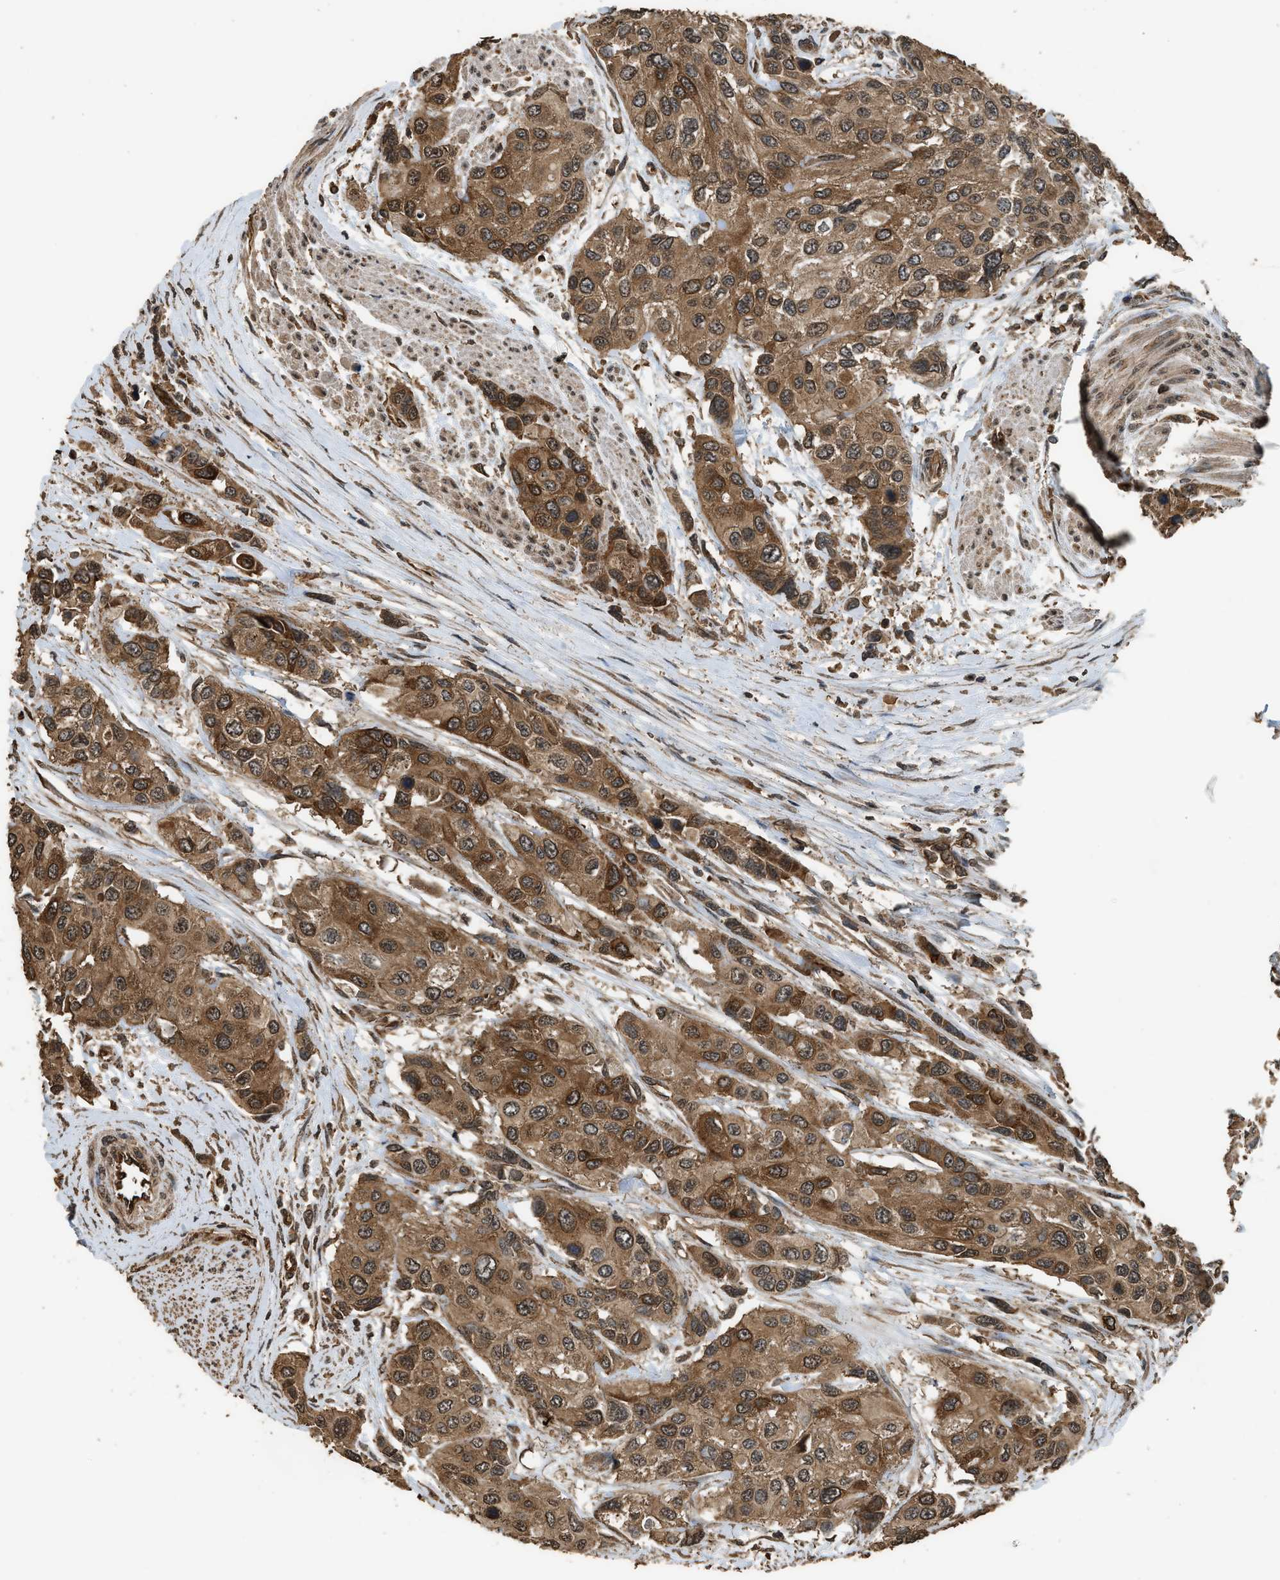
{"staining": {"intensity": "moderate", "quantity": ">75%", "location": "cytoplasmic/membranous"}, "tissue": "urothelial cancer", "cell_type": "Tumor cells", "image_type": "cancer", "snomed": [{"axis": "morphology", "description": "Urothelial carcinoma, High grade"}, {"axis": "topography", "description": "Urinary bladder"}], "caption": "This is a histology image of IHC staining of urothelial cancer, which shows moderate positivity in the cytoplasmic/membranous of tumor cells.", "gene": "MYBL2", "patient": {"sex": "female", "age": 56}}